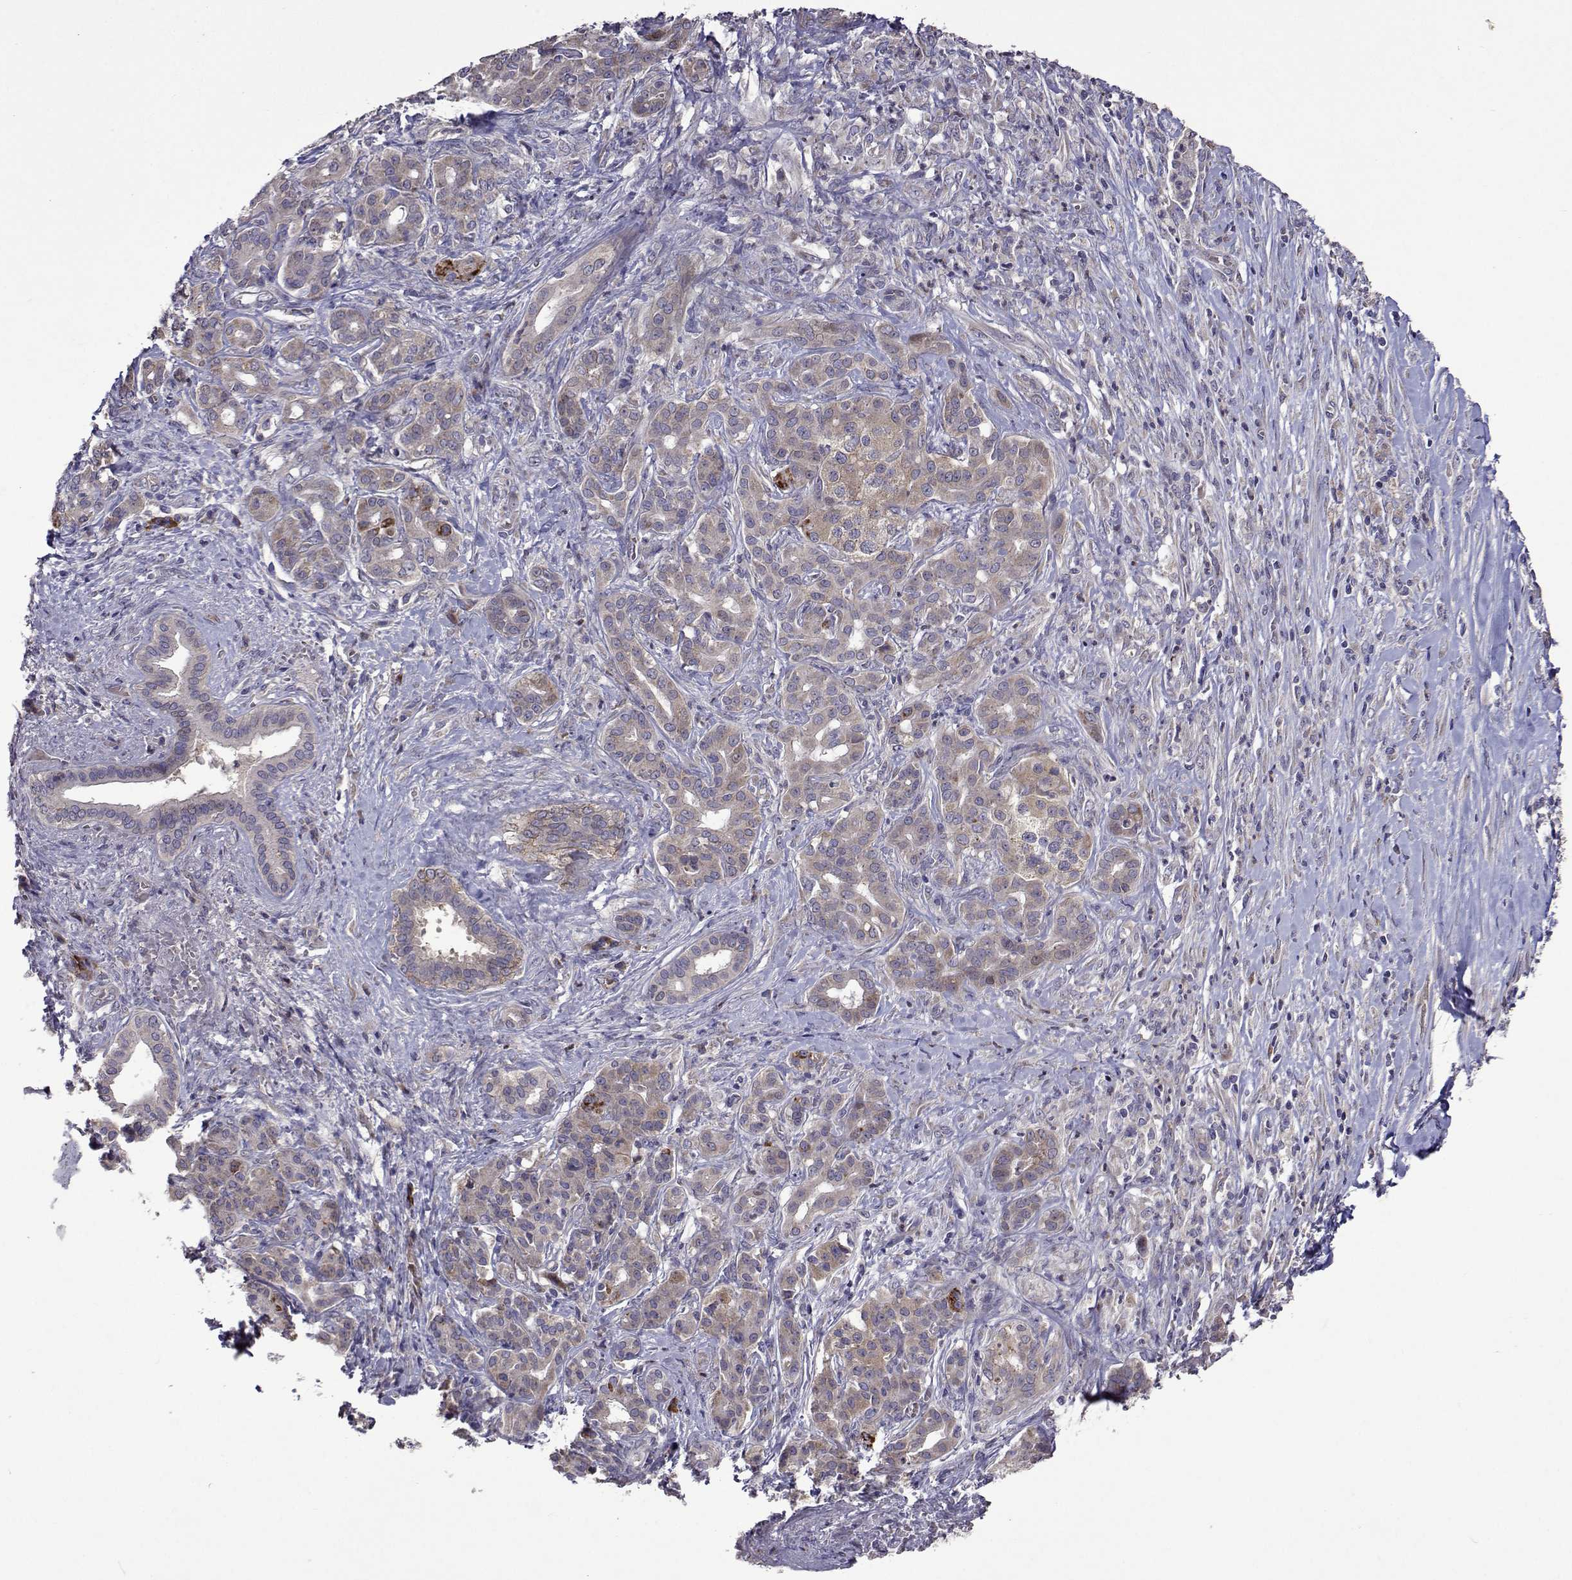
{"staining": {"intensity": "weak", "quantity": "25%-75%", "location": "cytoplasmic/membranous"}, "tissue": "pancreatic cancer", "cell_type": "Tumor cells", "image_type": "cancer", "snomed": [{"axis": "morphology", "description": "Normal tissue, NOS"}, {"axis": "morphology", "description": "Inflammation, NOS"}, {"axis": "morphology", "description": "Adenocarcinoma, NOS"}, {"axis": "topography", "description": "Pancreas"}], "caption": "A brown stain highlights weak cytoplasmic/membranous expression of a protein in human pancreatic adenocarcinoma tumor cells.", "gene": "TARBP2", "patient": {"sex": "male", "age": 57}}